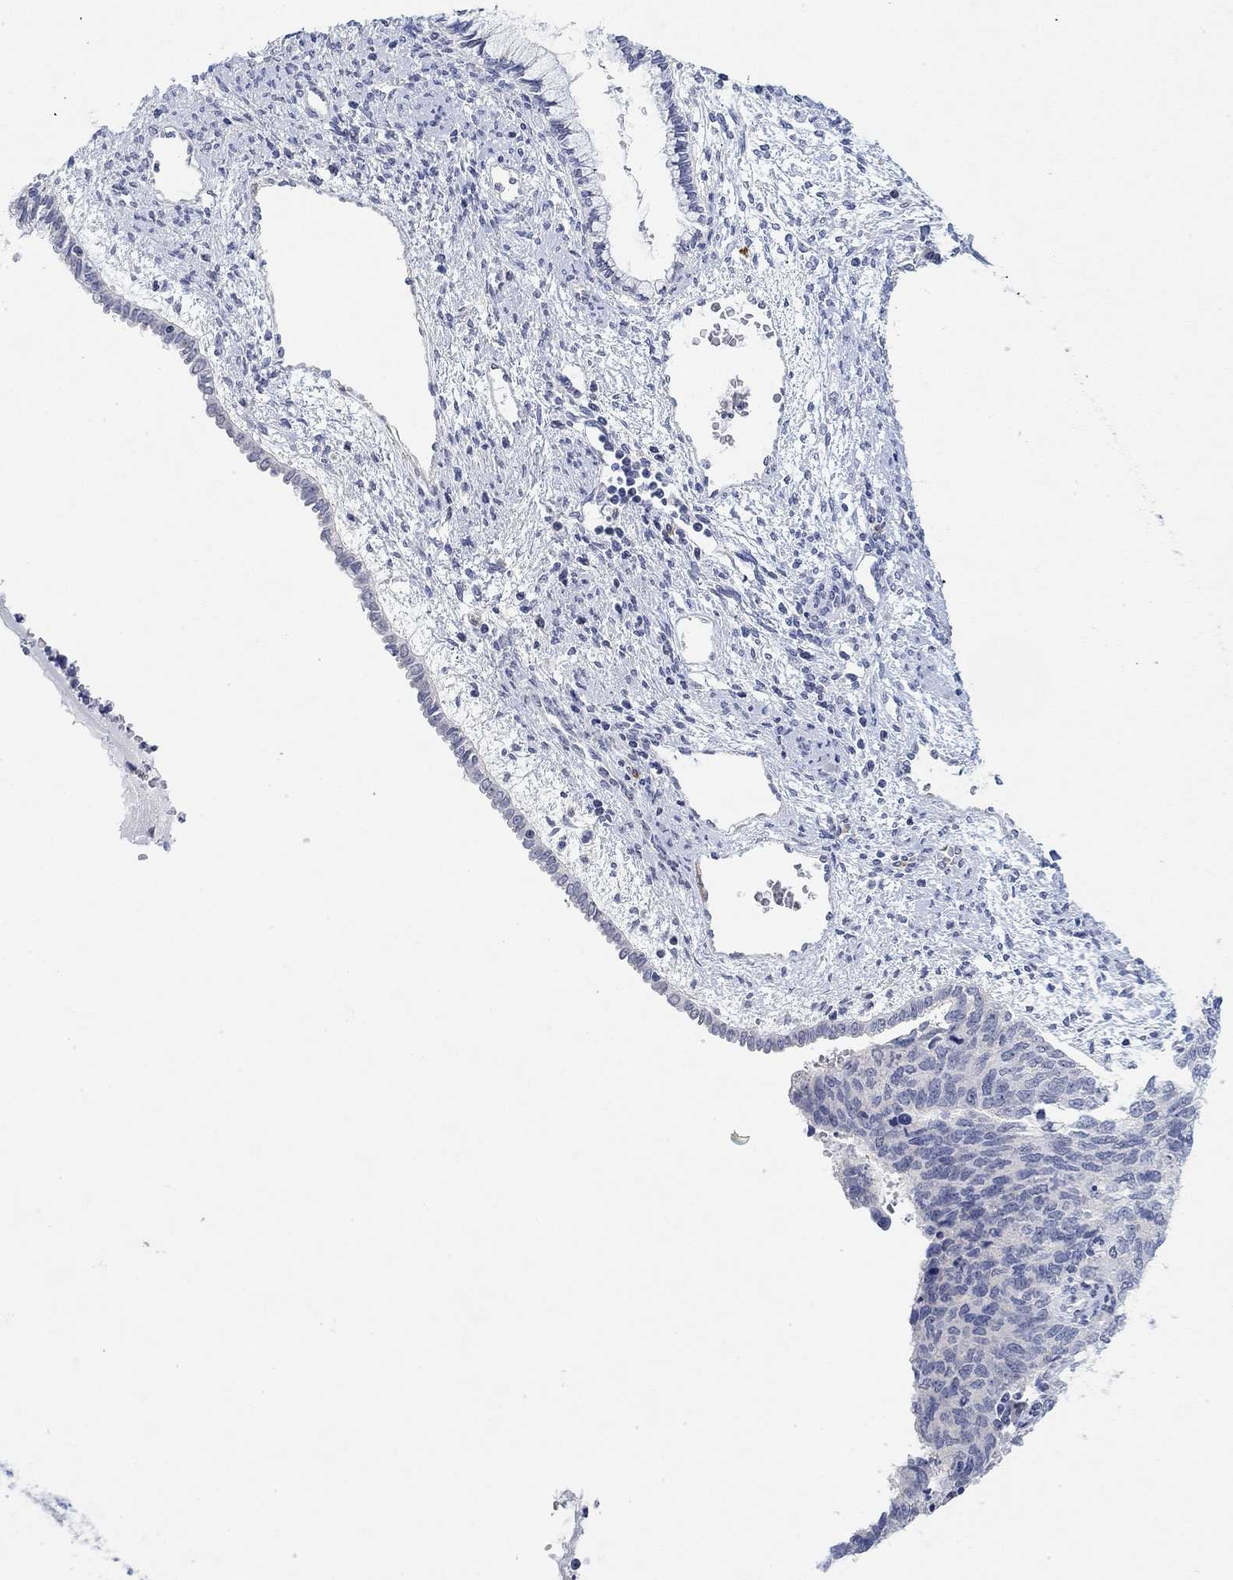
{"staining": {"intensity": "negative", "quantity": "none", "location": "none"}, "tissue": "cervical cancer", "cell_type": "Tumor cells", "image_type": "cancer", "snomed": [{"axis": "morphology", "description": "Squamous cell carcinoma, NOS"}, {"axis": "topography", "description": "Cervix"}], "caption": "DAB (3,3'-diaminobenzidine) immunohistochemical staining of cervical squamous cell carcinoma reveals no significant positivity in tumor cells.", "gene": "VAT1L", "patient": {"sex": "female", "age": 63}}